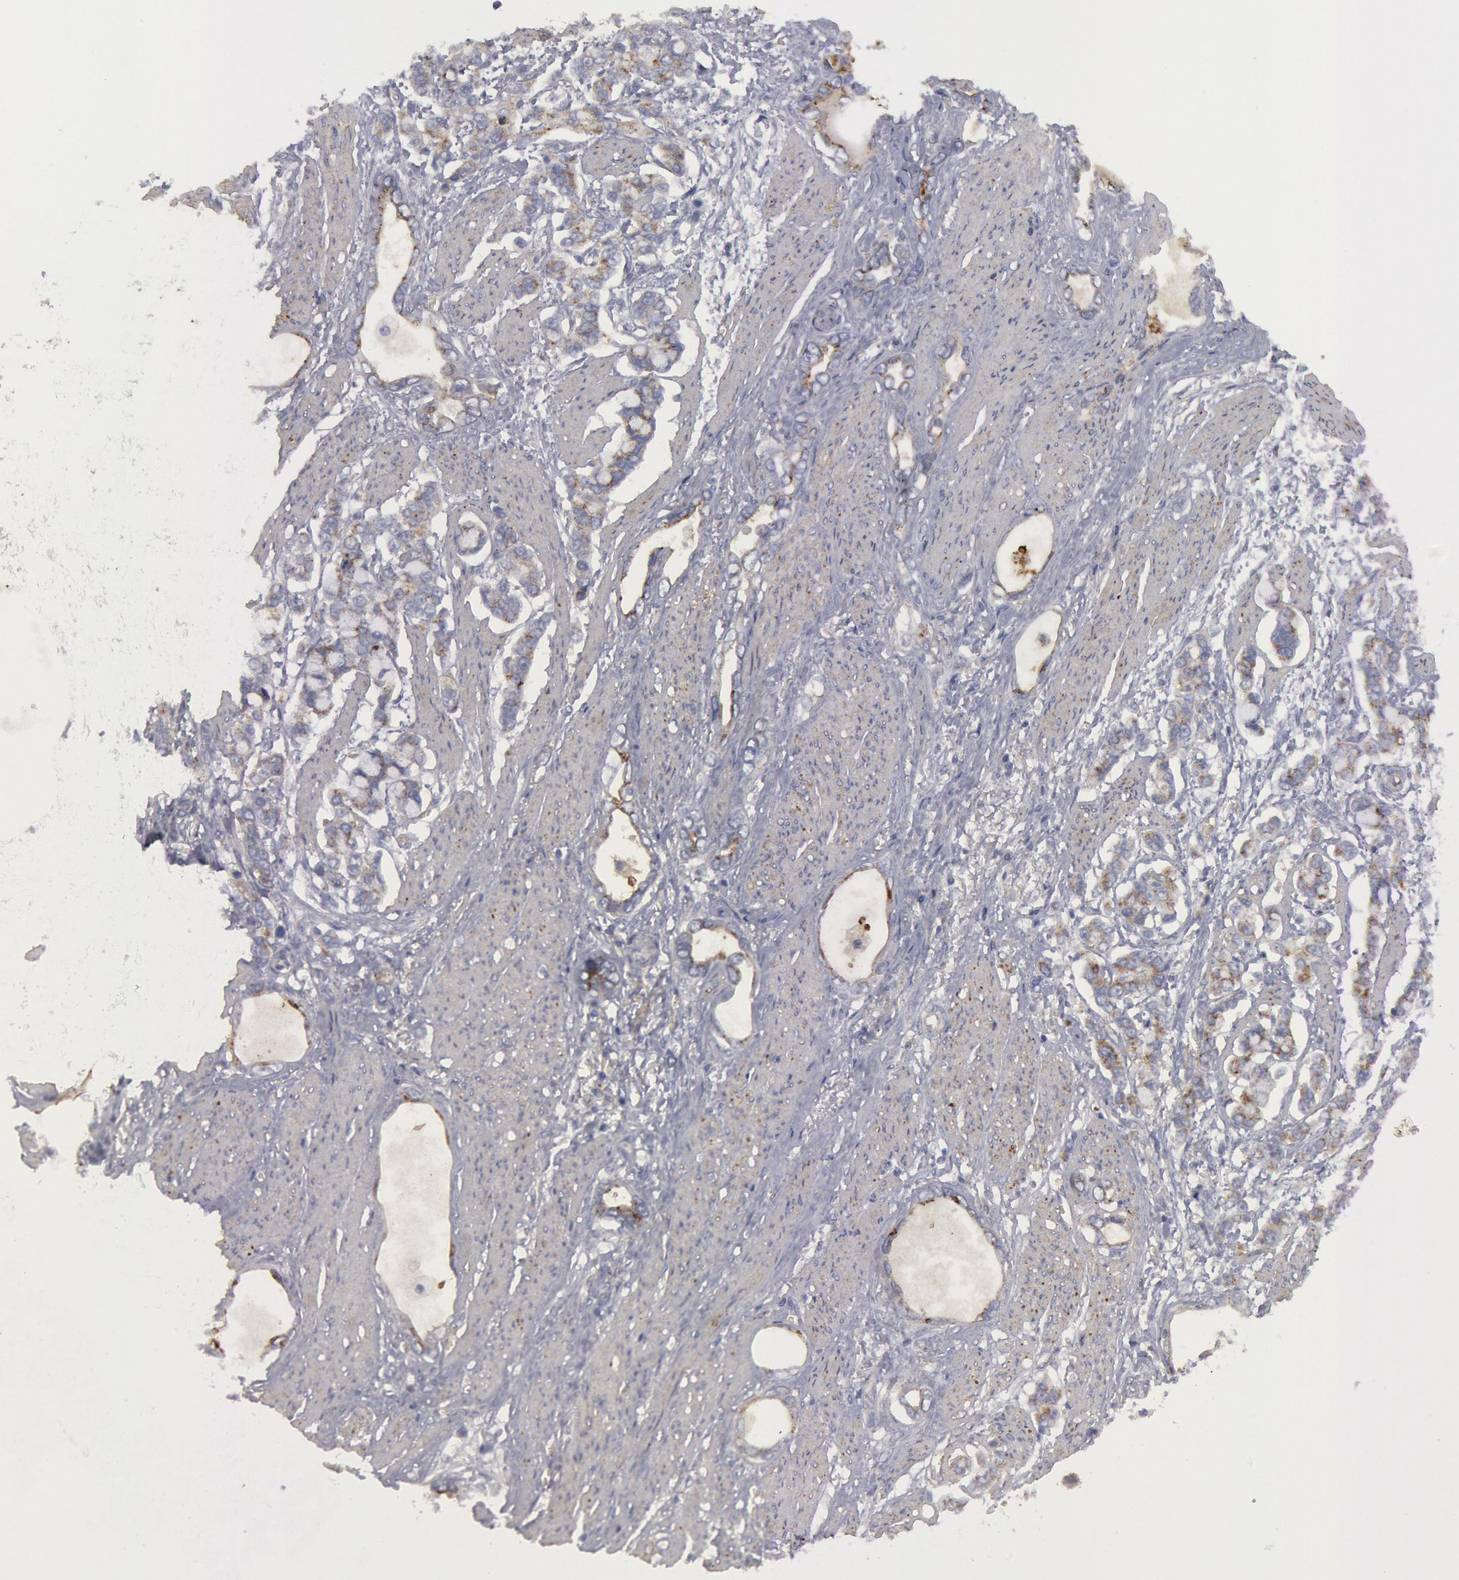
{"staining": {"intensity": "negative", "quantity": "none", "location": "none"}, "tissue": "stomach cancer", "cell_type": "Tumor cells", "image_type": "cancer", "snomed": [{"axis": "morphology", "description": "Adenocarcinoma, NOS"}, {"axis": "topography", "description": "Stomach"}], "caption": "Immunohistochemistry (IHC) photomicrograph of neoplastic tissue: stomach cancer stained with DAB exhibits no significant protein expression in tumor cells.", "gene": "FLOT1", "patient": {"sex": "male", "age": 78}}